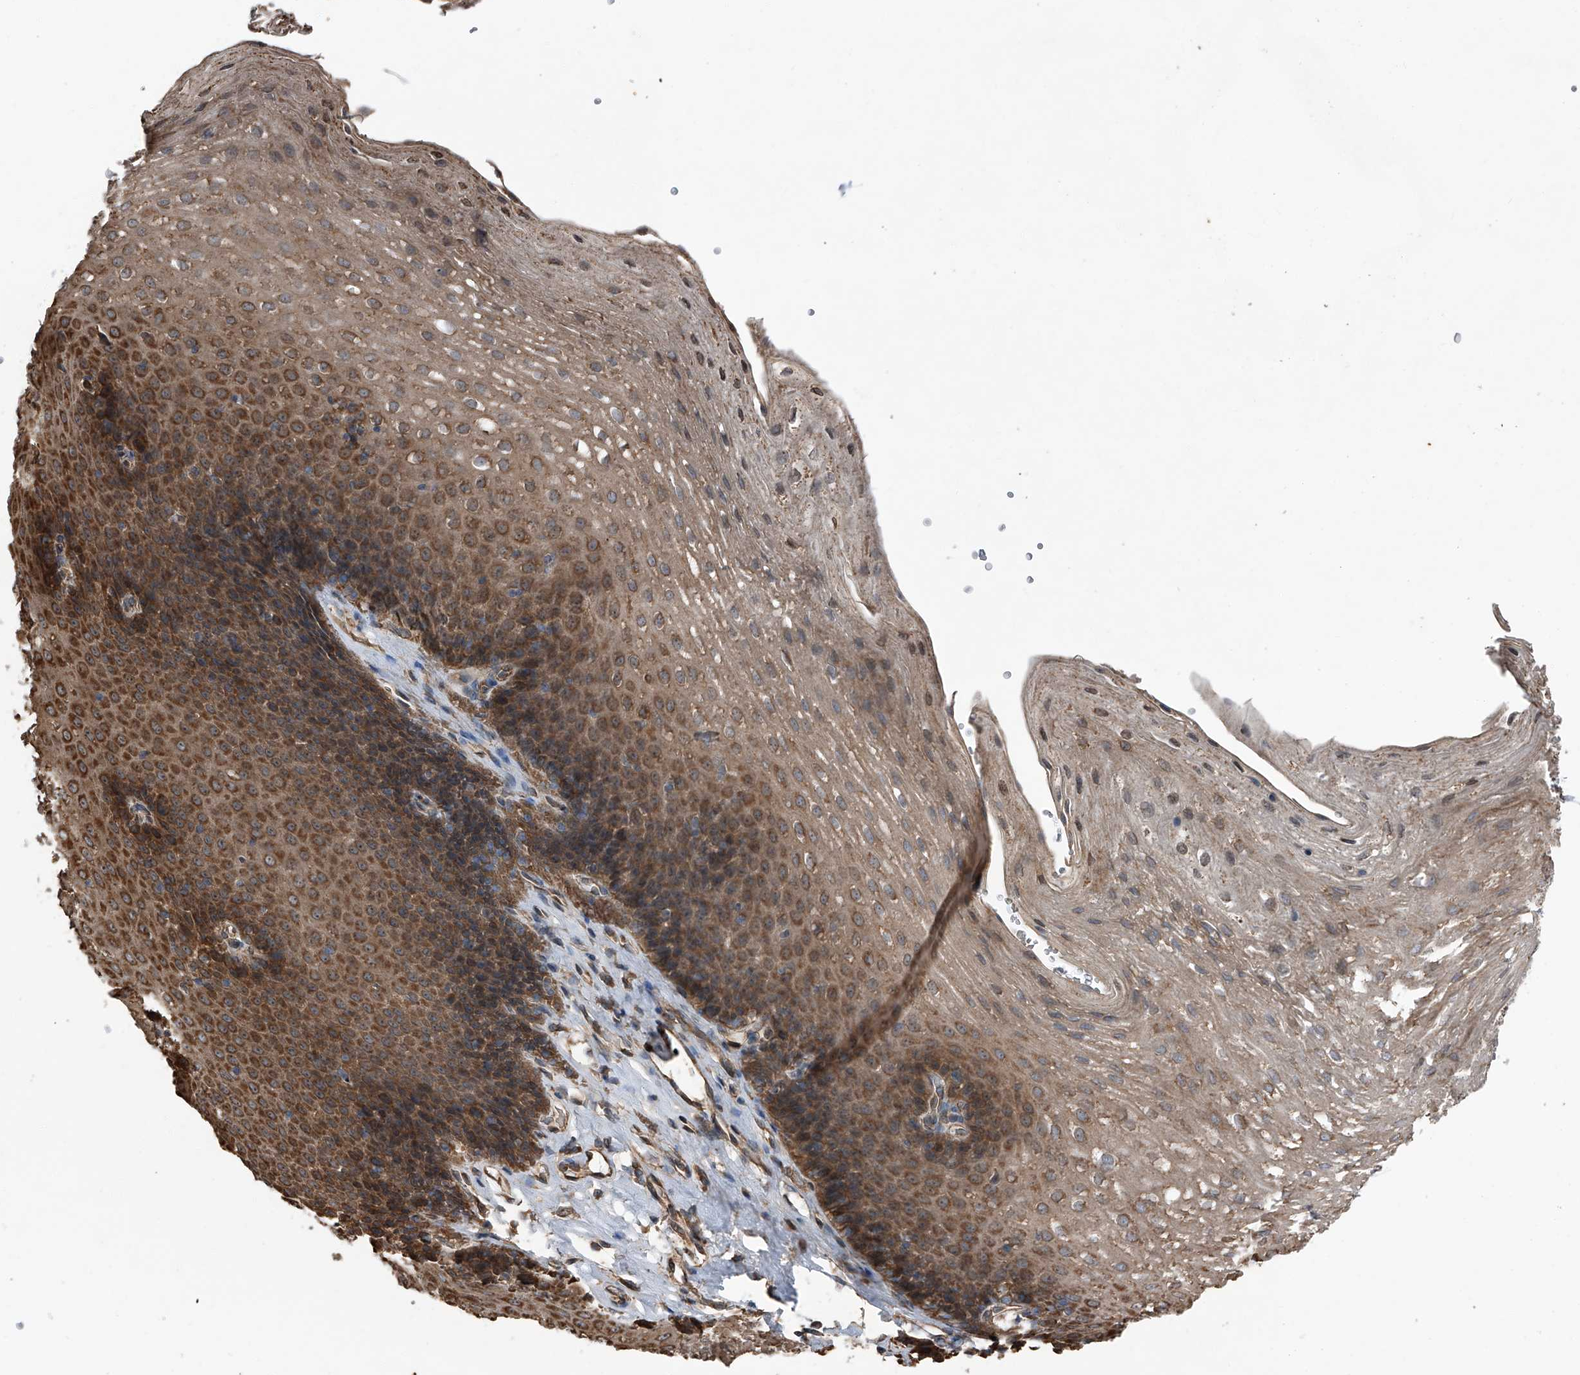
{"staining": {"intensity": "strong", "quantity": "25%-75%", "location": "cytoplasmic/membranous,nuclear"}, "tissue": "esophagus", "cell_type": "Squamous epithelial cells", "image_type": "normal", "snomed": [{"axis": "morphology", "description": "Normal tissue, NOS"}, {"axis": "topography", "description": "Esophagus"}], "caption": "DAB (3,3'-diaminobenzidine) immunohistochemical staining of normal esophagus demonstrates strong cytoplasmic/membranous,nuclear protein expression in approximately 25%-75% of squamous epithelial cells.", "gene": "KCNJ2", "patient": {"sex": "female", "age": 66}}